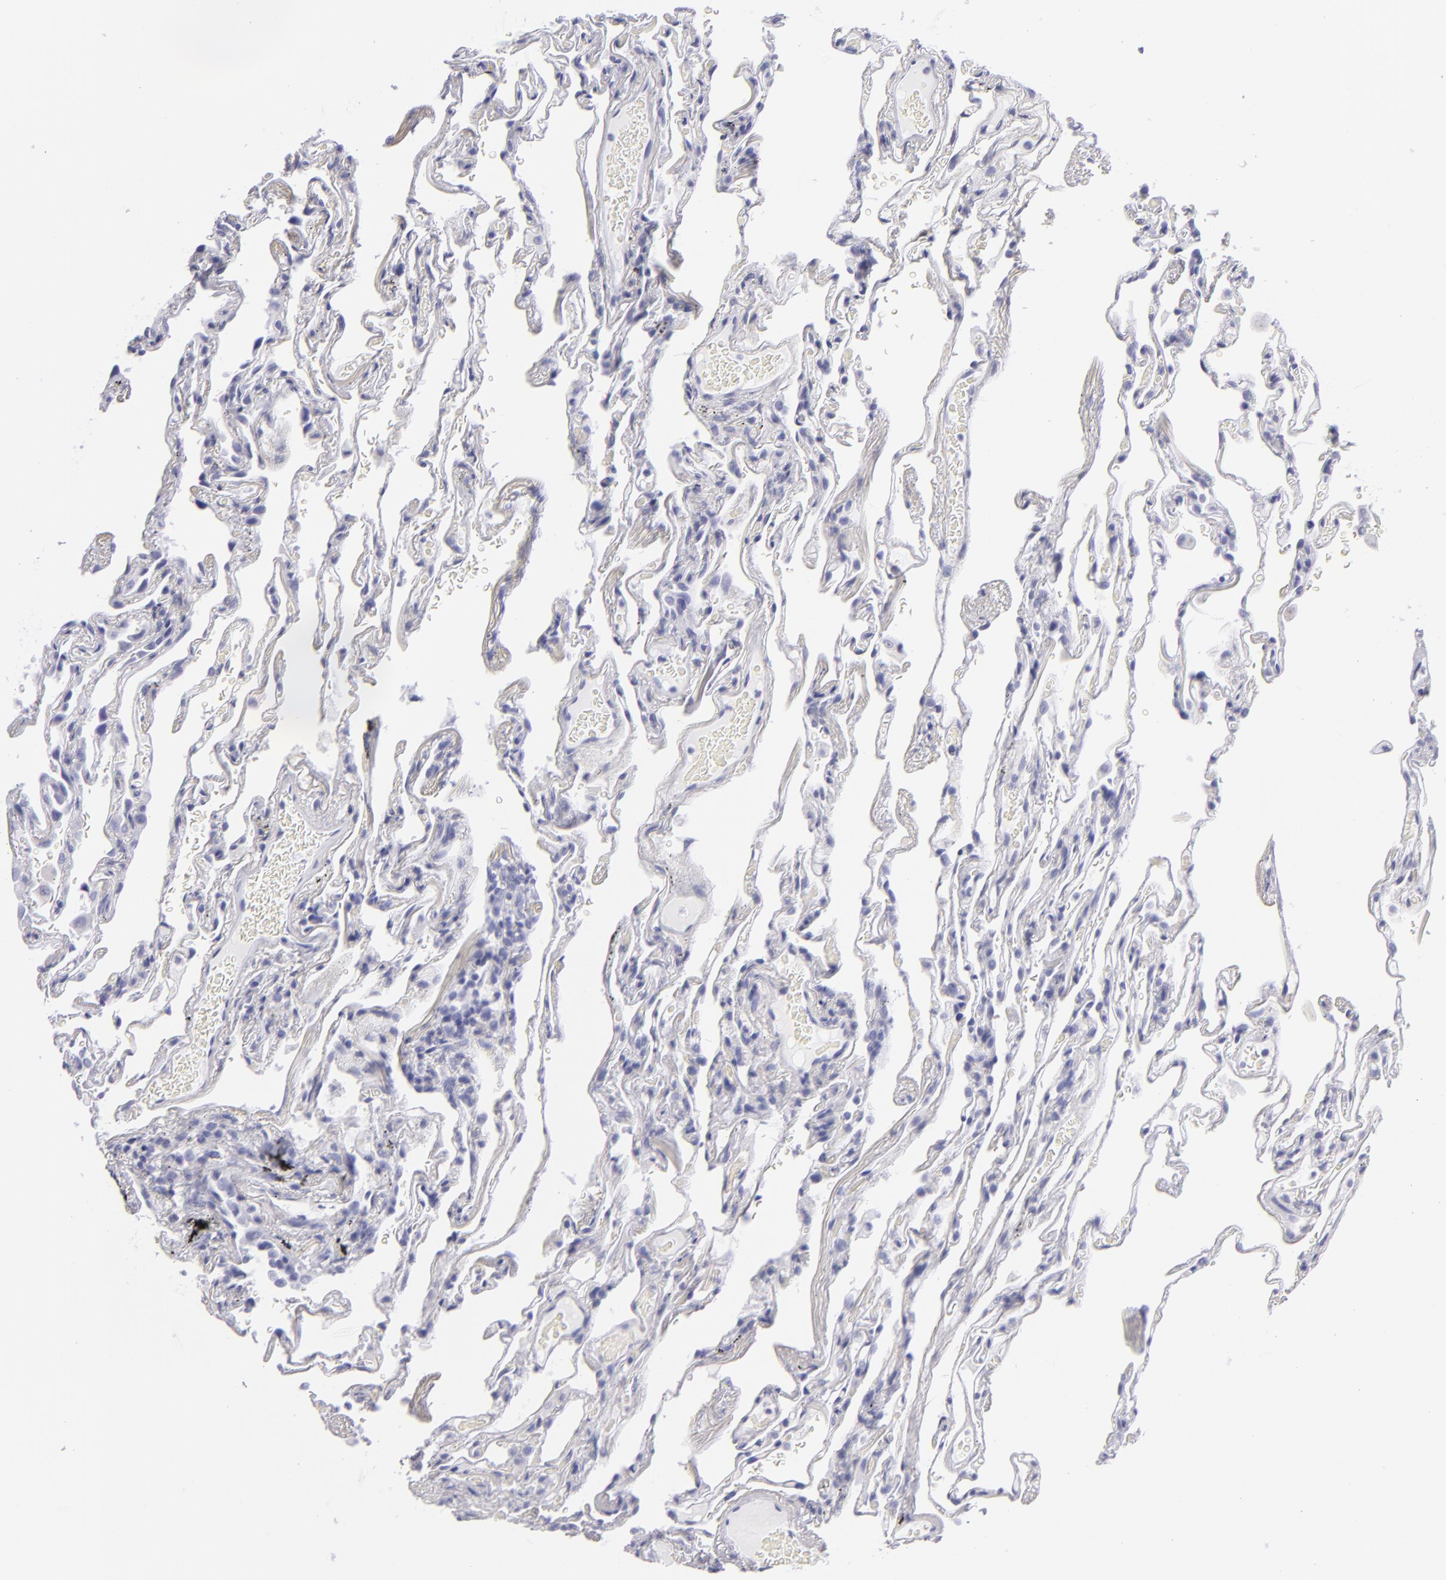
{"staining": {"intensity": "negative", "quantity": "none", "location": "none"}, "tissue": "lung", "cell_type": "Alveolar cells", "image_type": "normal", "snomed": [{"axis": "morphology", "description": "Normal tissue, NOS"}, {"axis": "morphology", "description": "Inflammation, NOS"}, {"axis": "topography", "description": "Lung"}], "caption": "High power microscopy histopathology image of an IHC histopathology image of unremarkable lung, revealing no significant staining in alveolar cells.", "gene": "PVALB", "patient": {"sex": "male", "age": 69}}